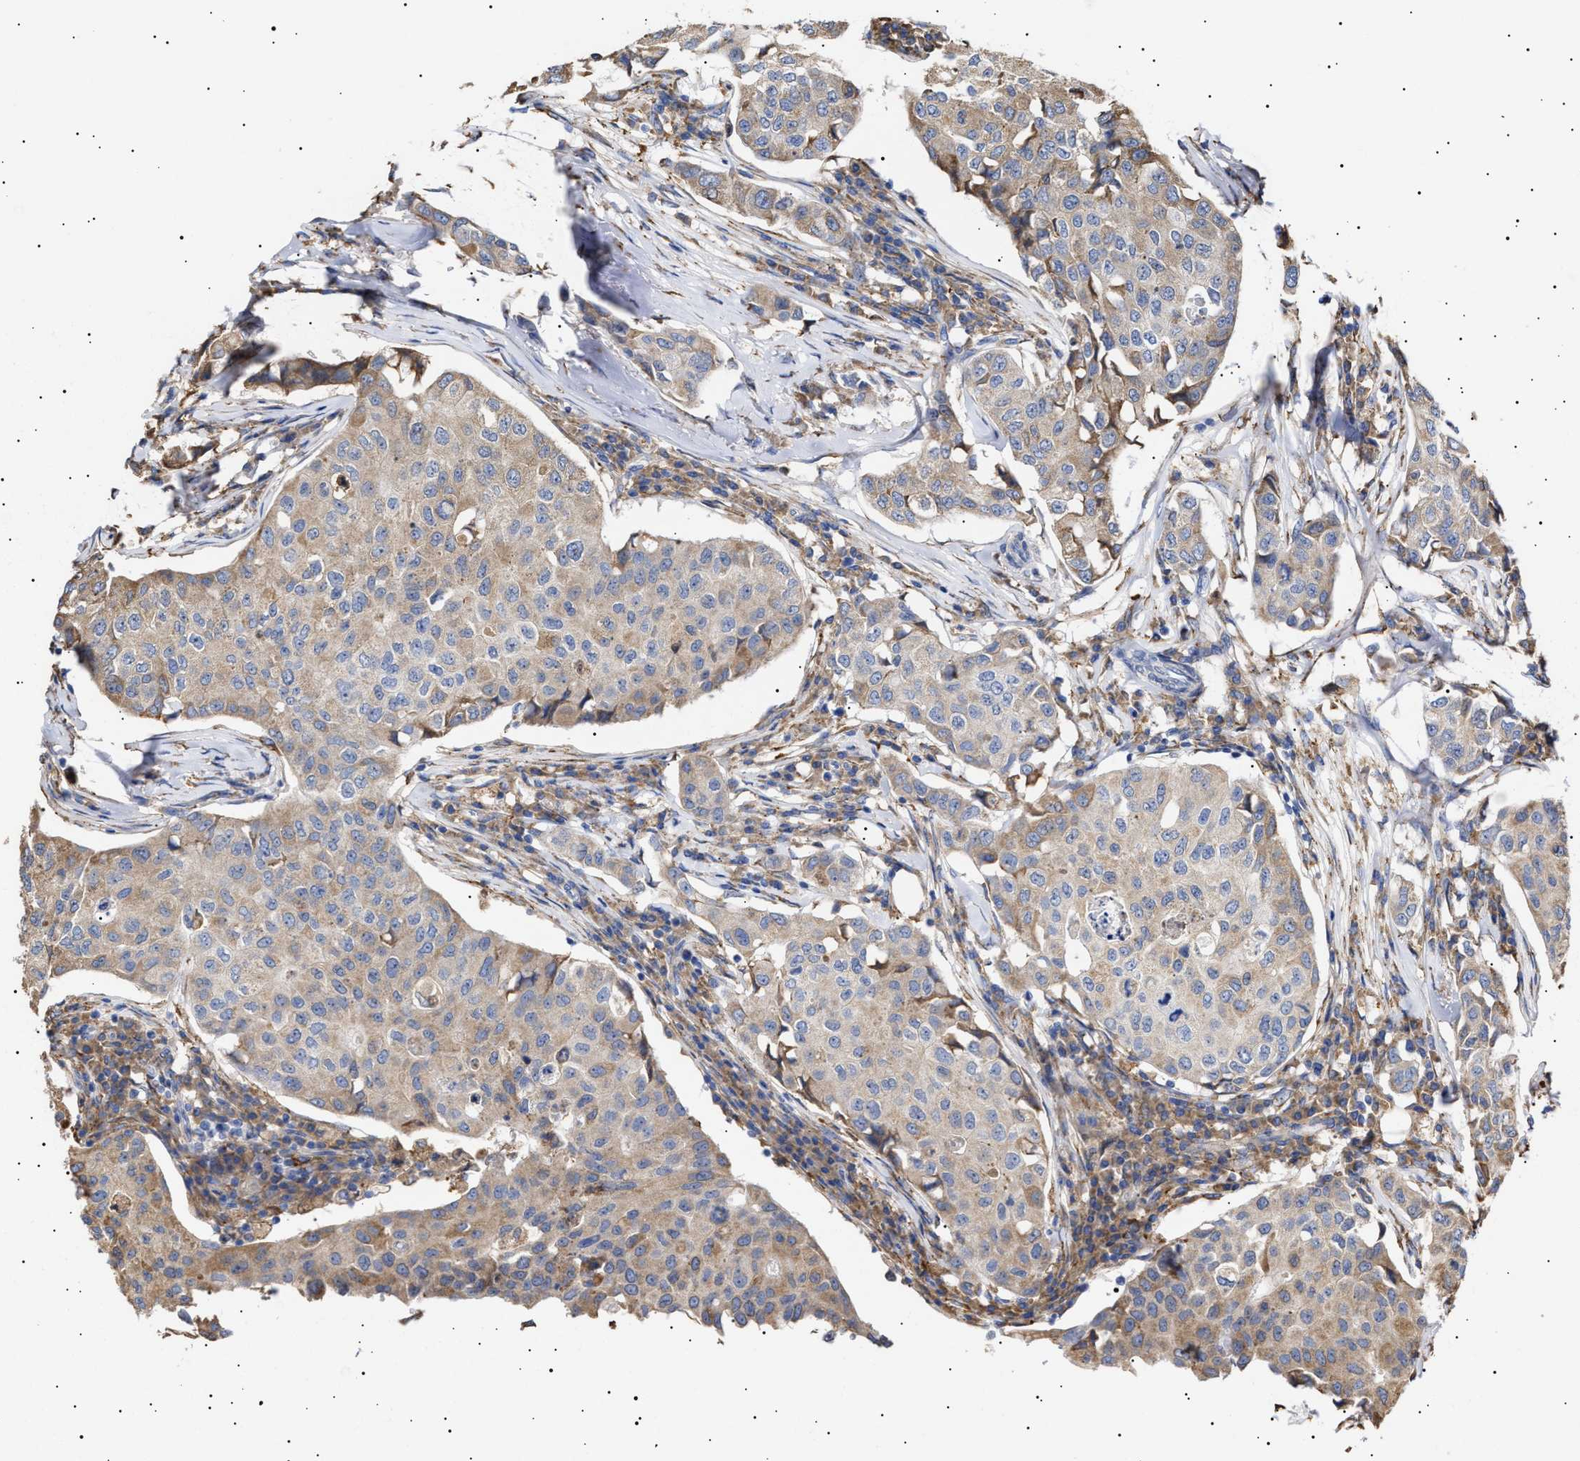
{"staining": {"intensity": "weak", "quantity": ">75%", "location": "cytoplasmic/membranous"}, "tissue": "breast cancer", "cell_type": "Tumor cells", "image_type": "cancer", "snomed": [{"axis": "morphology", "description": "Duct carcinoma"}, {"axis": "topography", "description": "Breast"}], "caption": "Breast cancer (intraductal carcinoma) stained with immunohistochemistry demonstrates weak cytoplasmic/membranous expression in approximately >75% of tumor cells.", "gene": "ERCC6L2", "patient": {"sex": "female", "age": 80}}